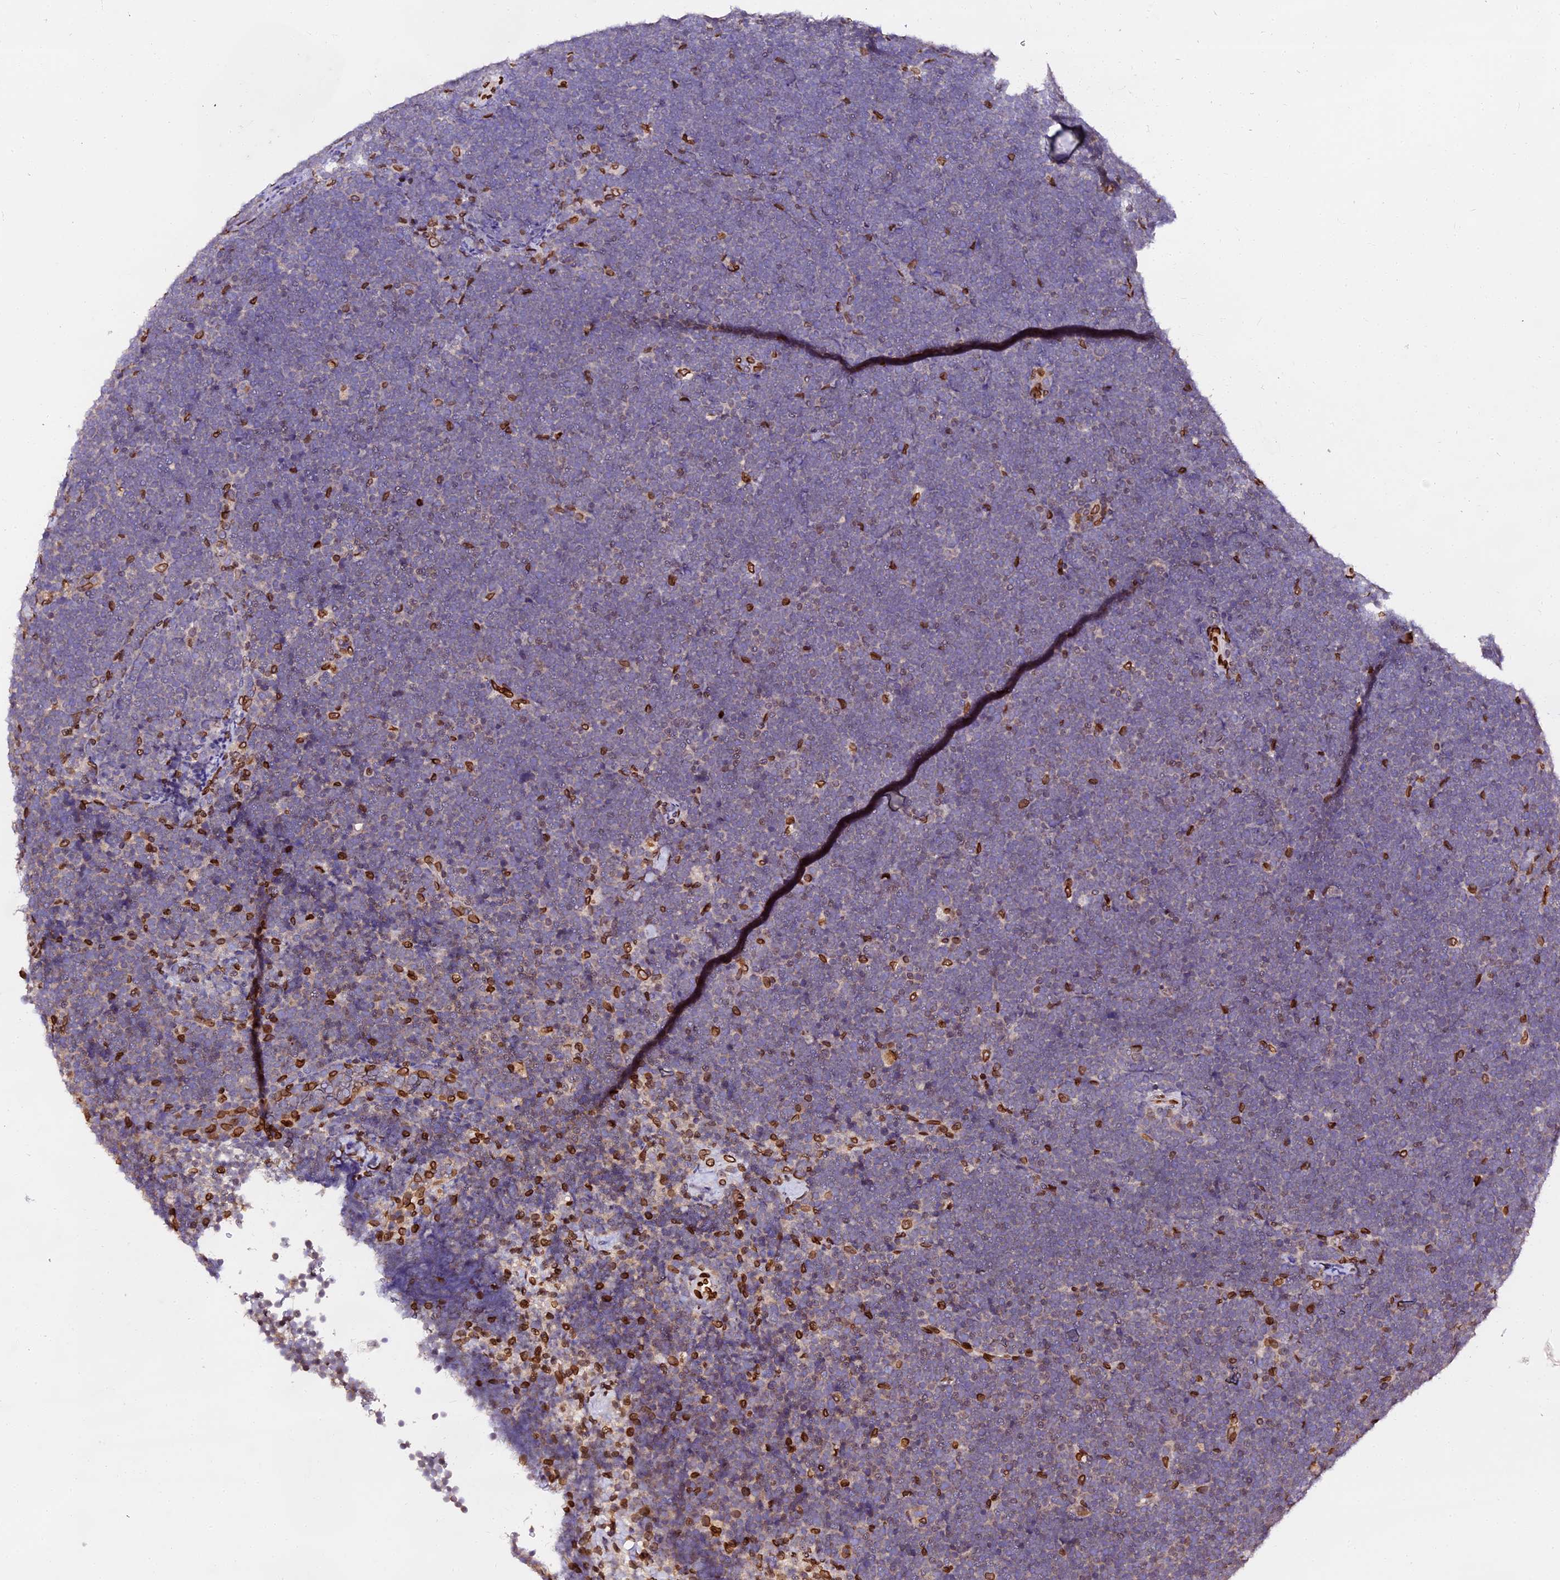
{"staining": {"intensity": "negative", "quantity": "none", "location": "none"}, "tissue": "lymphoma", "cell_type": "Tumor cells", "image_type": "cancer", "snomed": [{"axis": "morphology", "description": "Malignant lymphoma, non-Hodgkin's type, High grade"}, {"axis": "topography", "description": "Lymph node"}], "caption": "An image of high-grade malignant lymphoma, non-Hodgkin's type stained for a protein displays no brown staining in tumor cells.", "gene": "ANAPC5", "patient": {"sex": "male", "age": 13}}